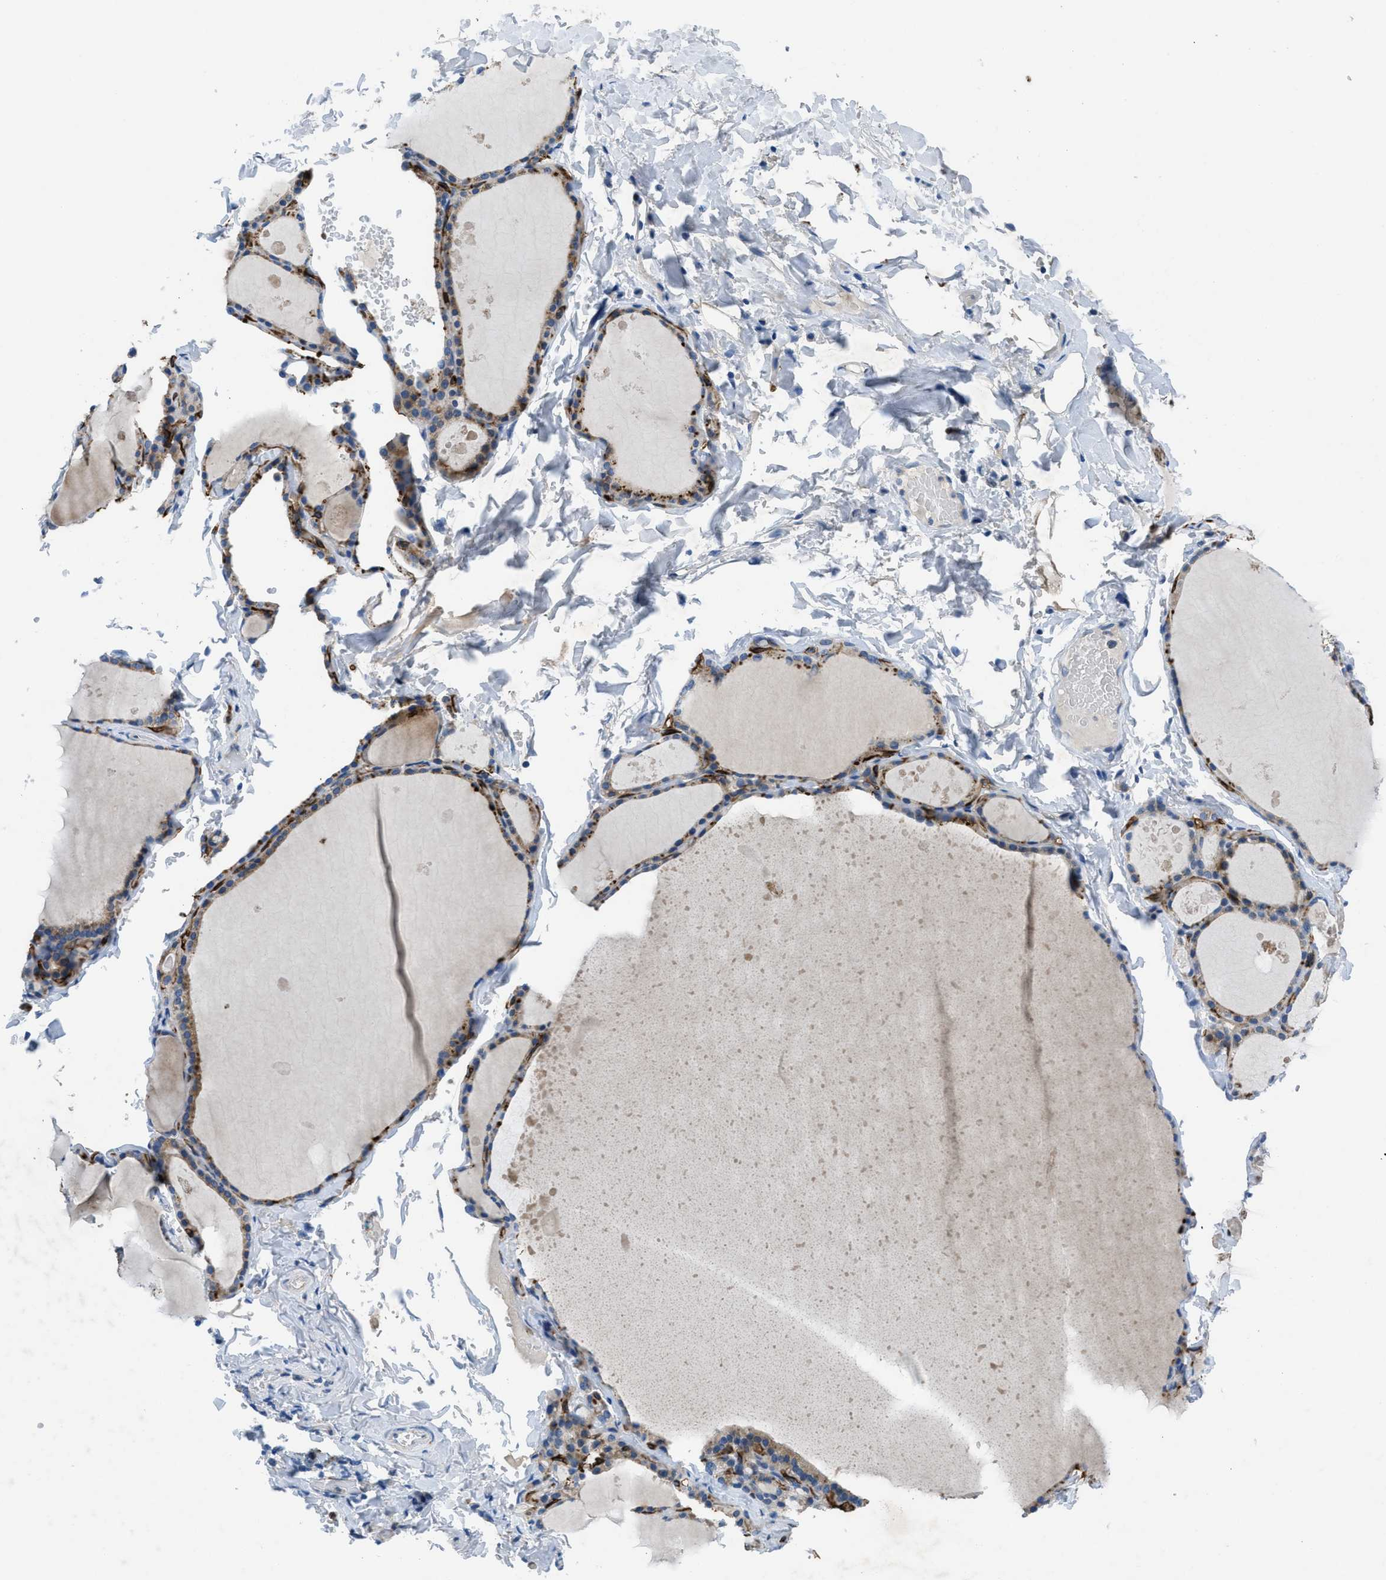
{"staining": {"intensity": "moderate", "quantity": ">75%", "location": "cytoplasmic/membranous"}, "tissue": "thyroid gland", "cell_type": "Glandular cells", "image_type": "normal", "snomed": [{"axis": "morphology", "description": "Normal tissue, NOS"}, {"axis": "topography", "description": "Thyroid gland"}], "caption": "Protein staining exhibits moderate cytoplasmic/membranous positivity in about >75% of glandular cells in normal thyroid gland.", "gene": "PGR", "patient": {"sex": "male", "age": 56}}